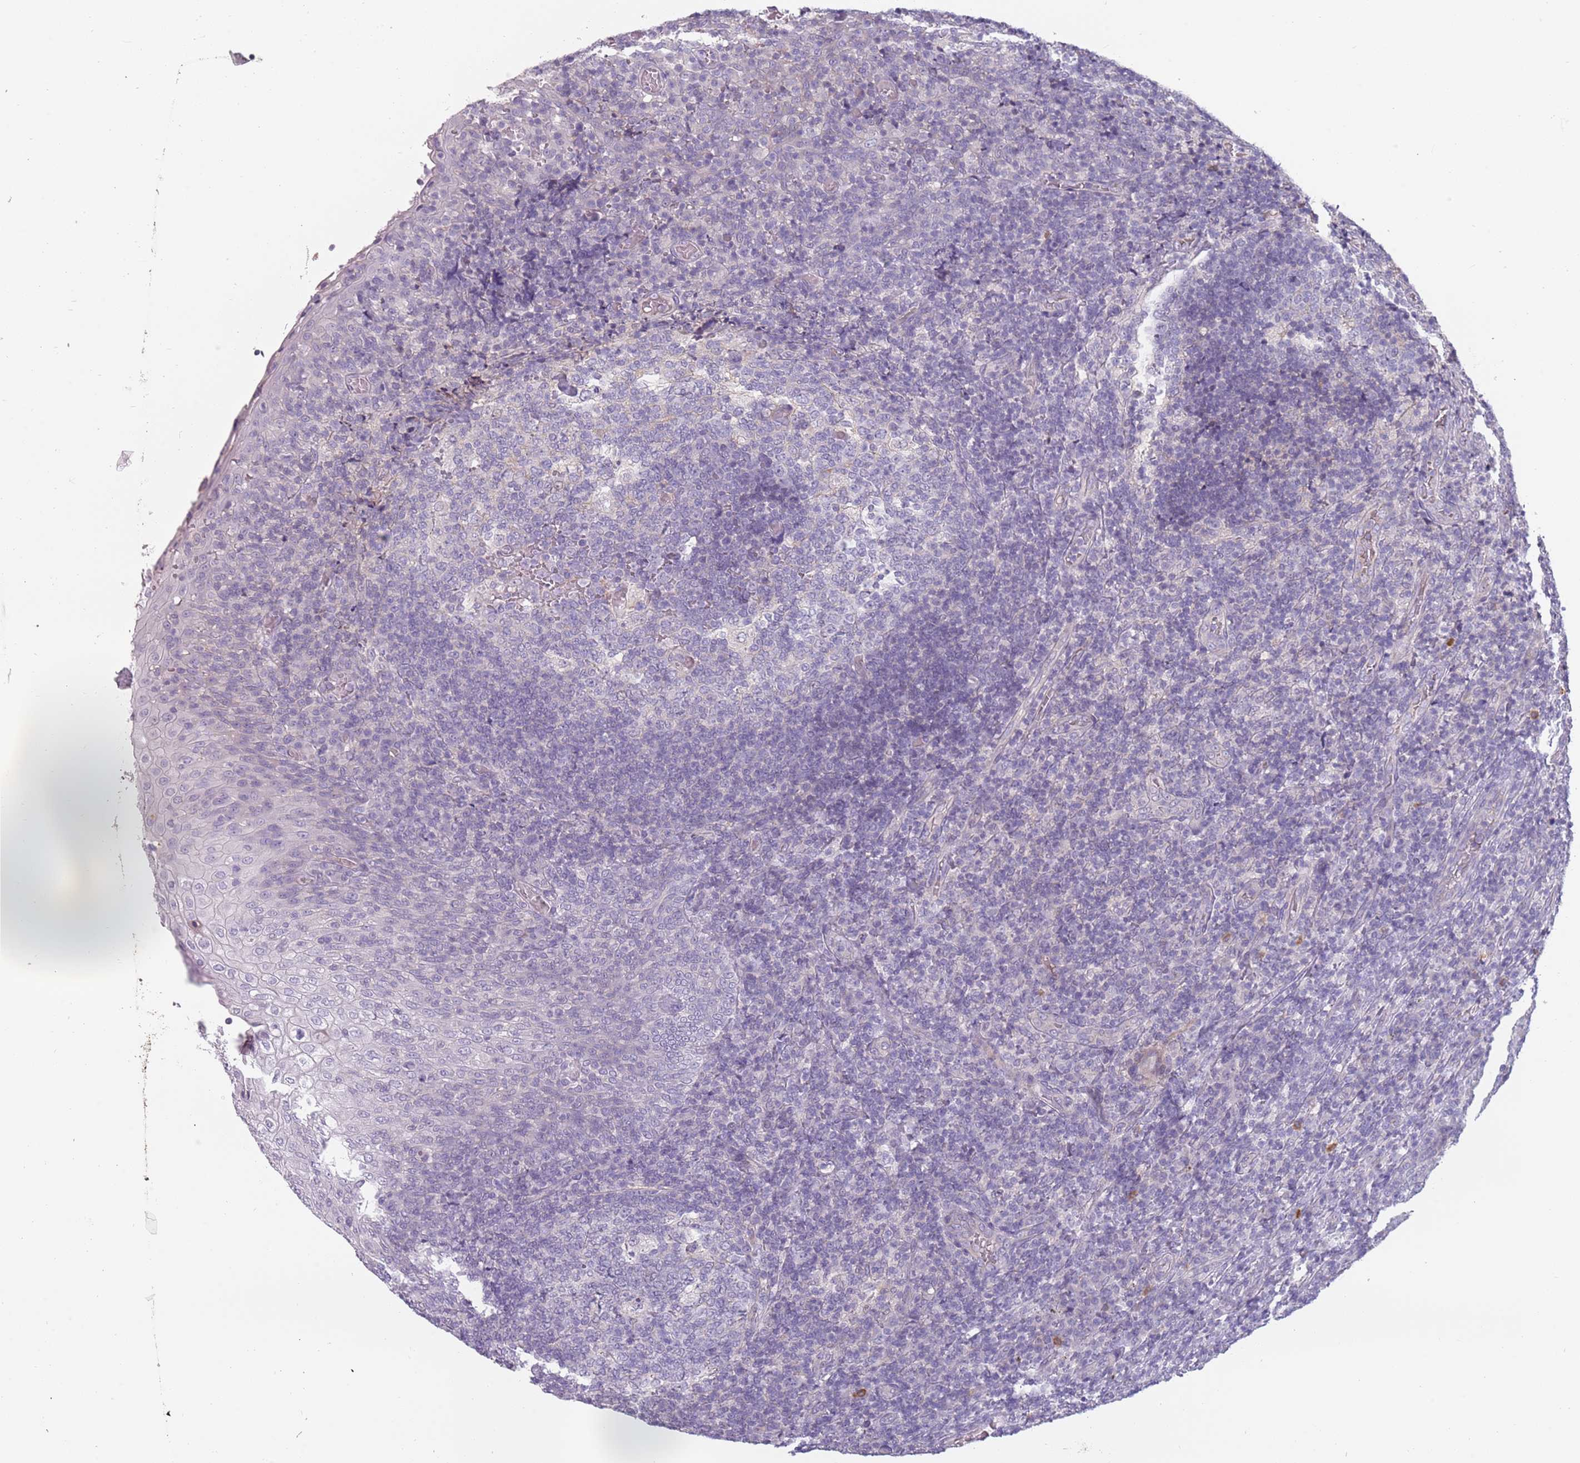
{"staining": {"intensity": "negative", "quantity": "none", "location": "none"}, "tissue": "tonsil", "cell_type": "Germinal center cells", "image_type": "normal", "snomed": [{"axis": "morphology", "description": "Normal tissue, NOS"}, {"axis": "topography", "description": "Tonsil"}], "caption": "The image demonstrates no significant positivity in germinal center cells of tonsil.", "gene": "DDX4", "patient": {"sex": "female", "age": 19}}